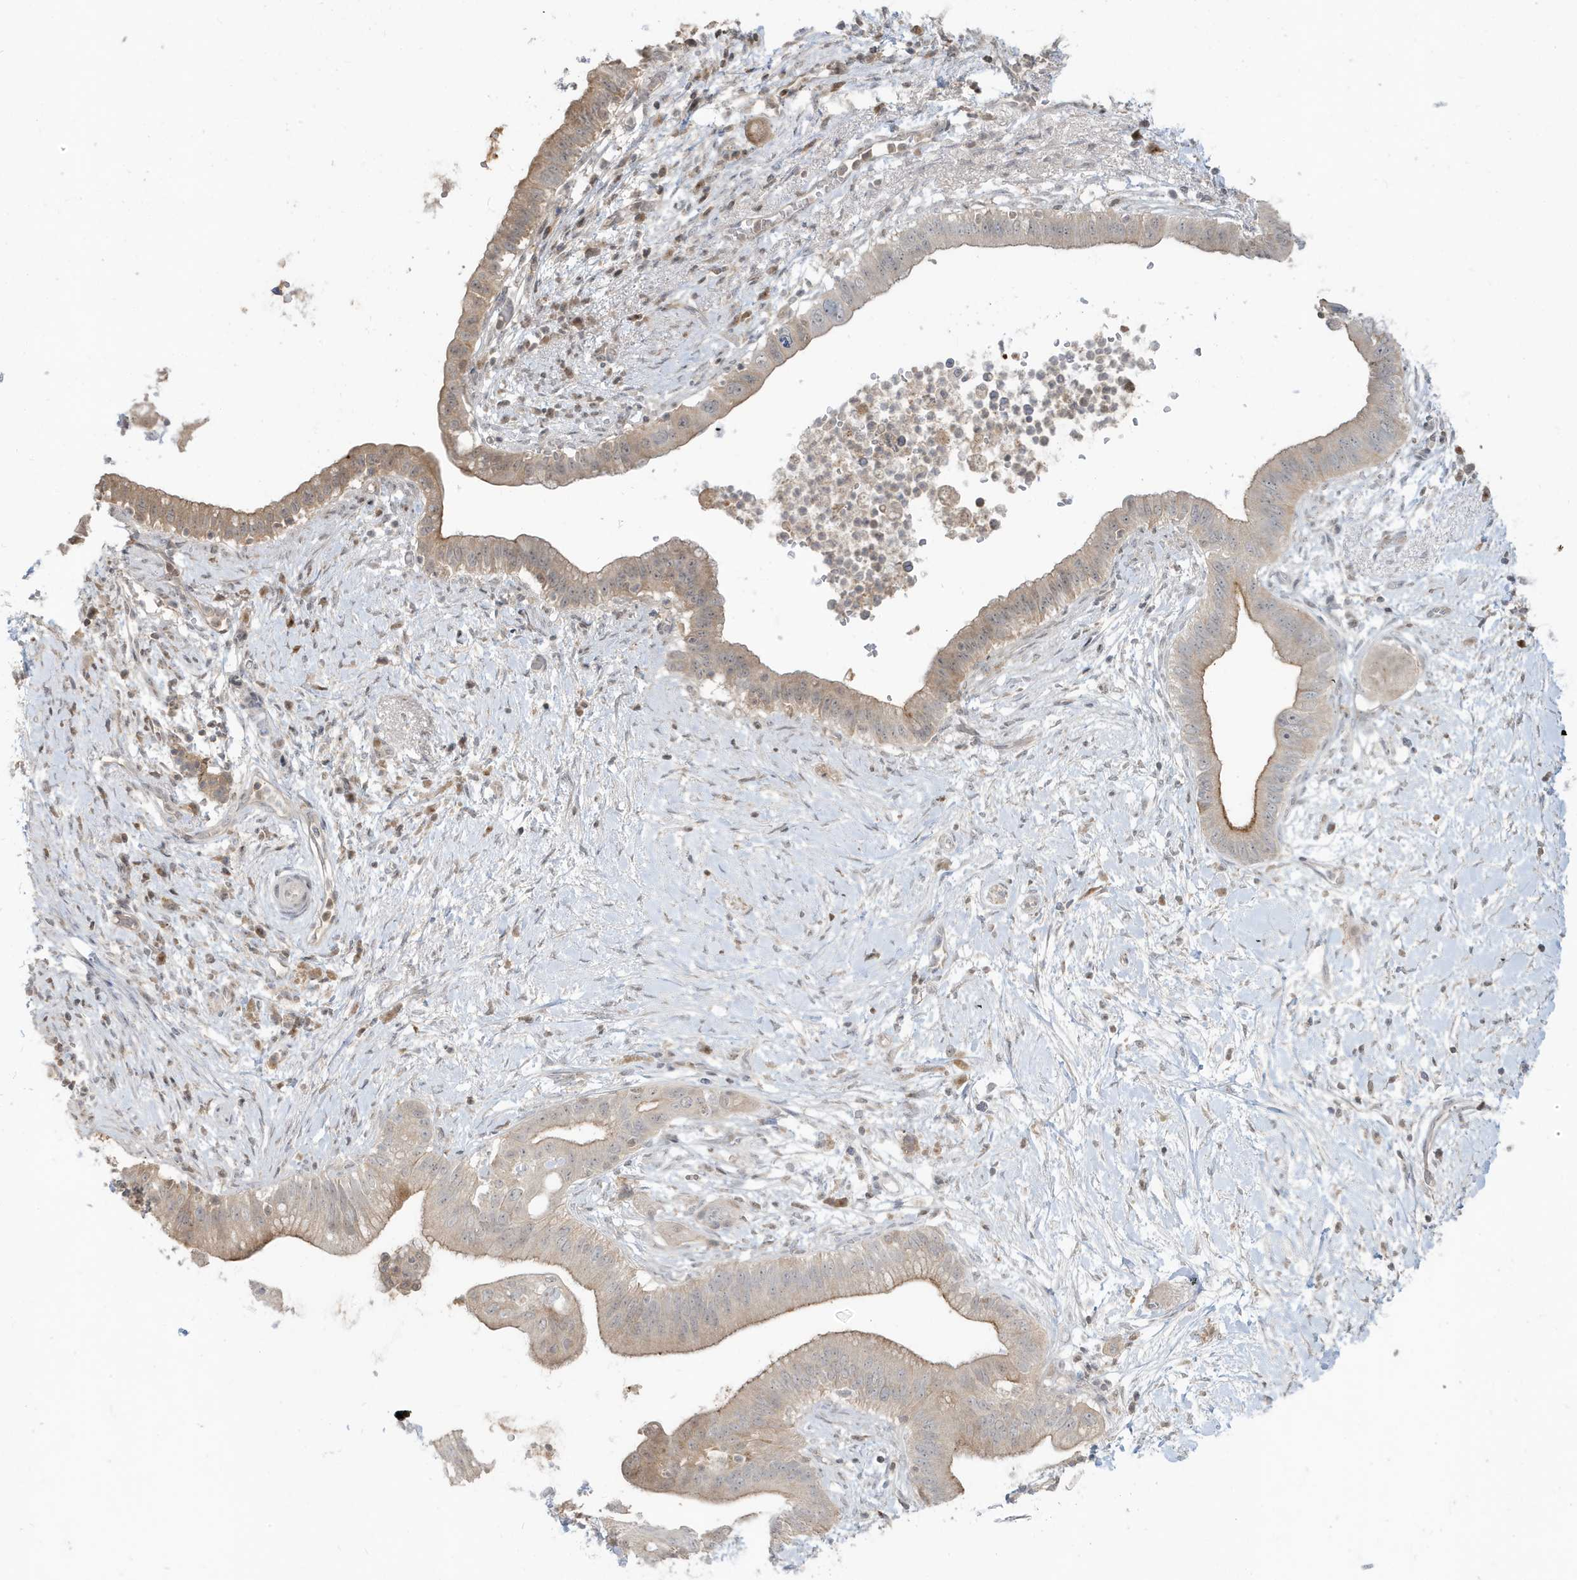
{"staining": {"intensity": "weak", "quantity": ">75%", "location": "cytoplasmic/membranous"}, "tissue": "pancreatic cancer", "cell_type": "Tumor cells", "image_type": "cancer", "snomed": [{"axis": "morphology", "description": "Adenocarcinoma, NOS"}, {"axis": "topography", "description": "Pancreas"}], "caption": "Tumor cells reveal weak cytoplasmic/membranous staining in approximately >75% of cells in pancreatic cancer.", "gene": "PRRT3", "patient": {"sex": "male", "age": 68}}